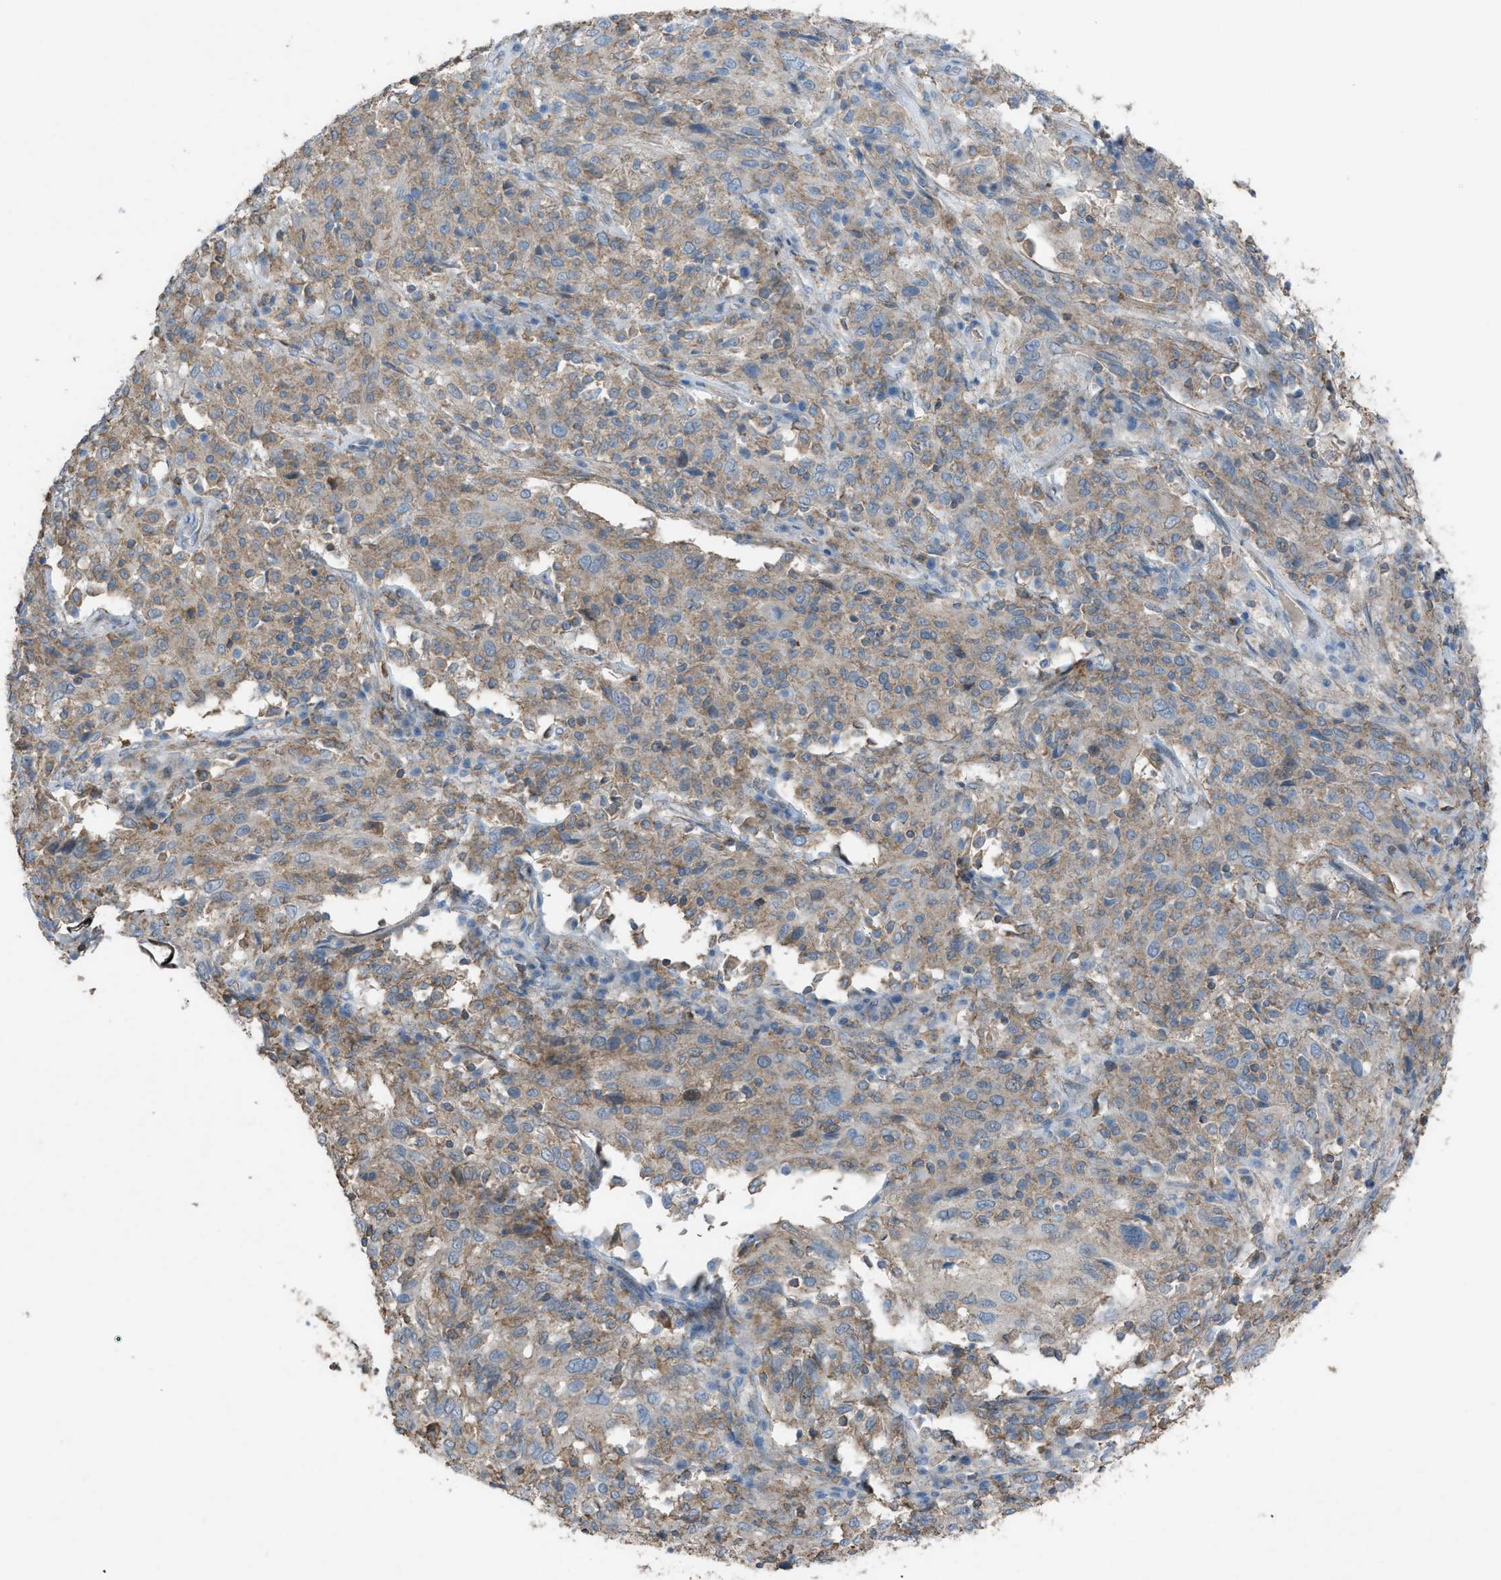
{"staining": {"intensity": "weak", "quantity": ">75%", "location": "cytoplasmic/membranous"}, "tissue": "cervical cancer", "cell_type": "Tumor cells", "image_type": "cancer", "snomed": [{"axis": "morphology", "description": "Squamous cell carcinoma, NOS"}, {"axis": "topography", "description": "Cervix"}], "caption": "Human squamous cell carcinoma (cervical) stained for a protein (brown) shows weak cytoplasmic/membranous positive expression in approximately >75% of tumor cells.", "gene": "NCK2", "patient": {"sex": "female", "age": 46}}